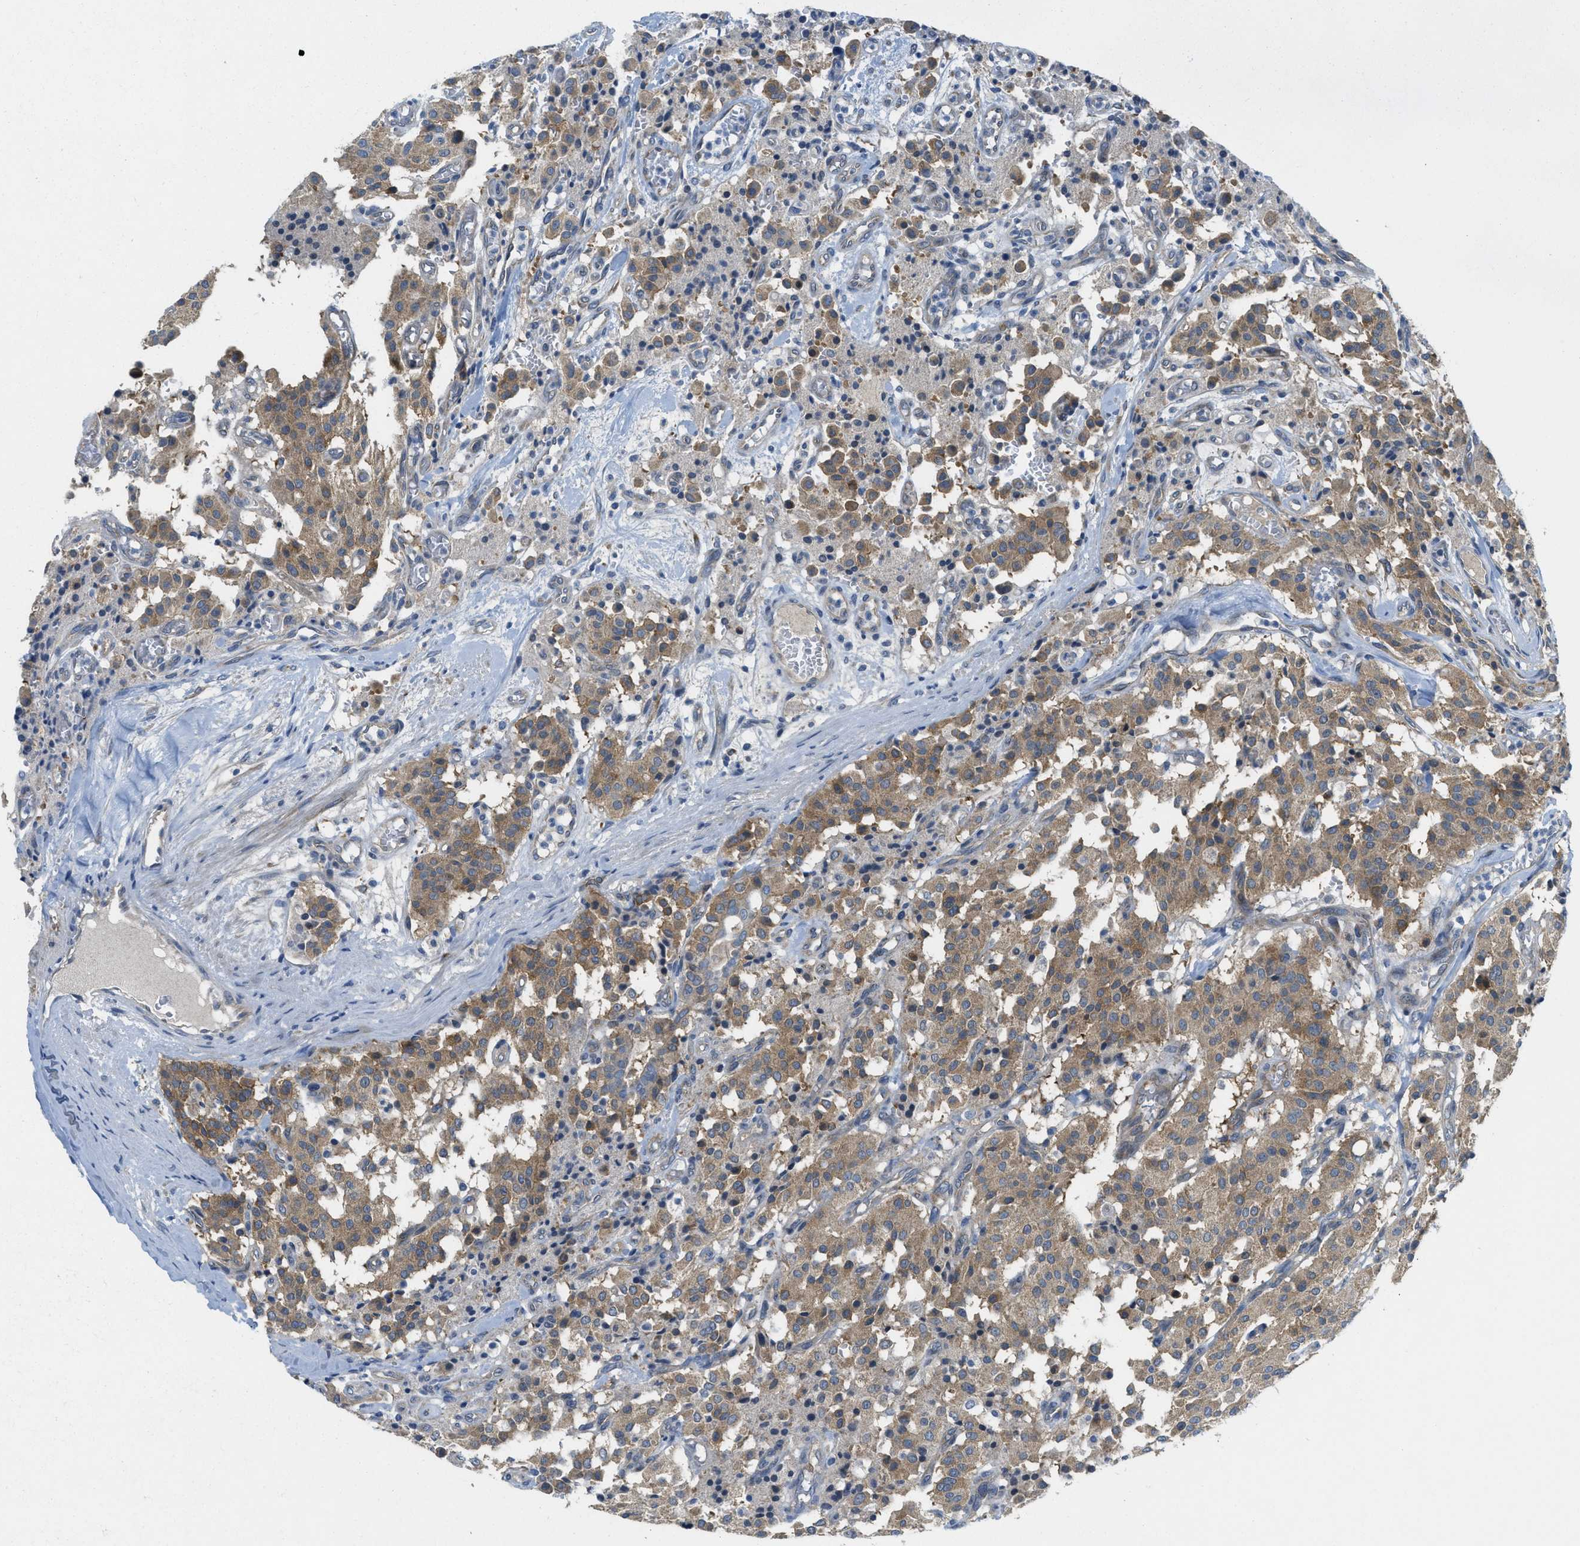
{"staining": {"intensity": "moderate", "quantity": ">75%", "location": "cytoplasmic/membranous"}, "tissue": "carcinoid", "cell_type": "Tumor cells", "image_type": "cancer", "snomed": [{"axis": "morphology", "description": "Carcinoid, malignant, NOS"}, {"axis": "topography", "description": "Lung"}], "caption": "Carcinoid stained for a protein (brown) reveals moderate cytoplasmic/membranous positive expression in about >75% of tumor cells.", "gene": "ZFYVE9", "patient": {"sex": "male", "age": 30}}